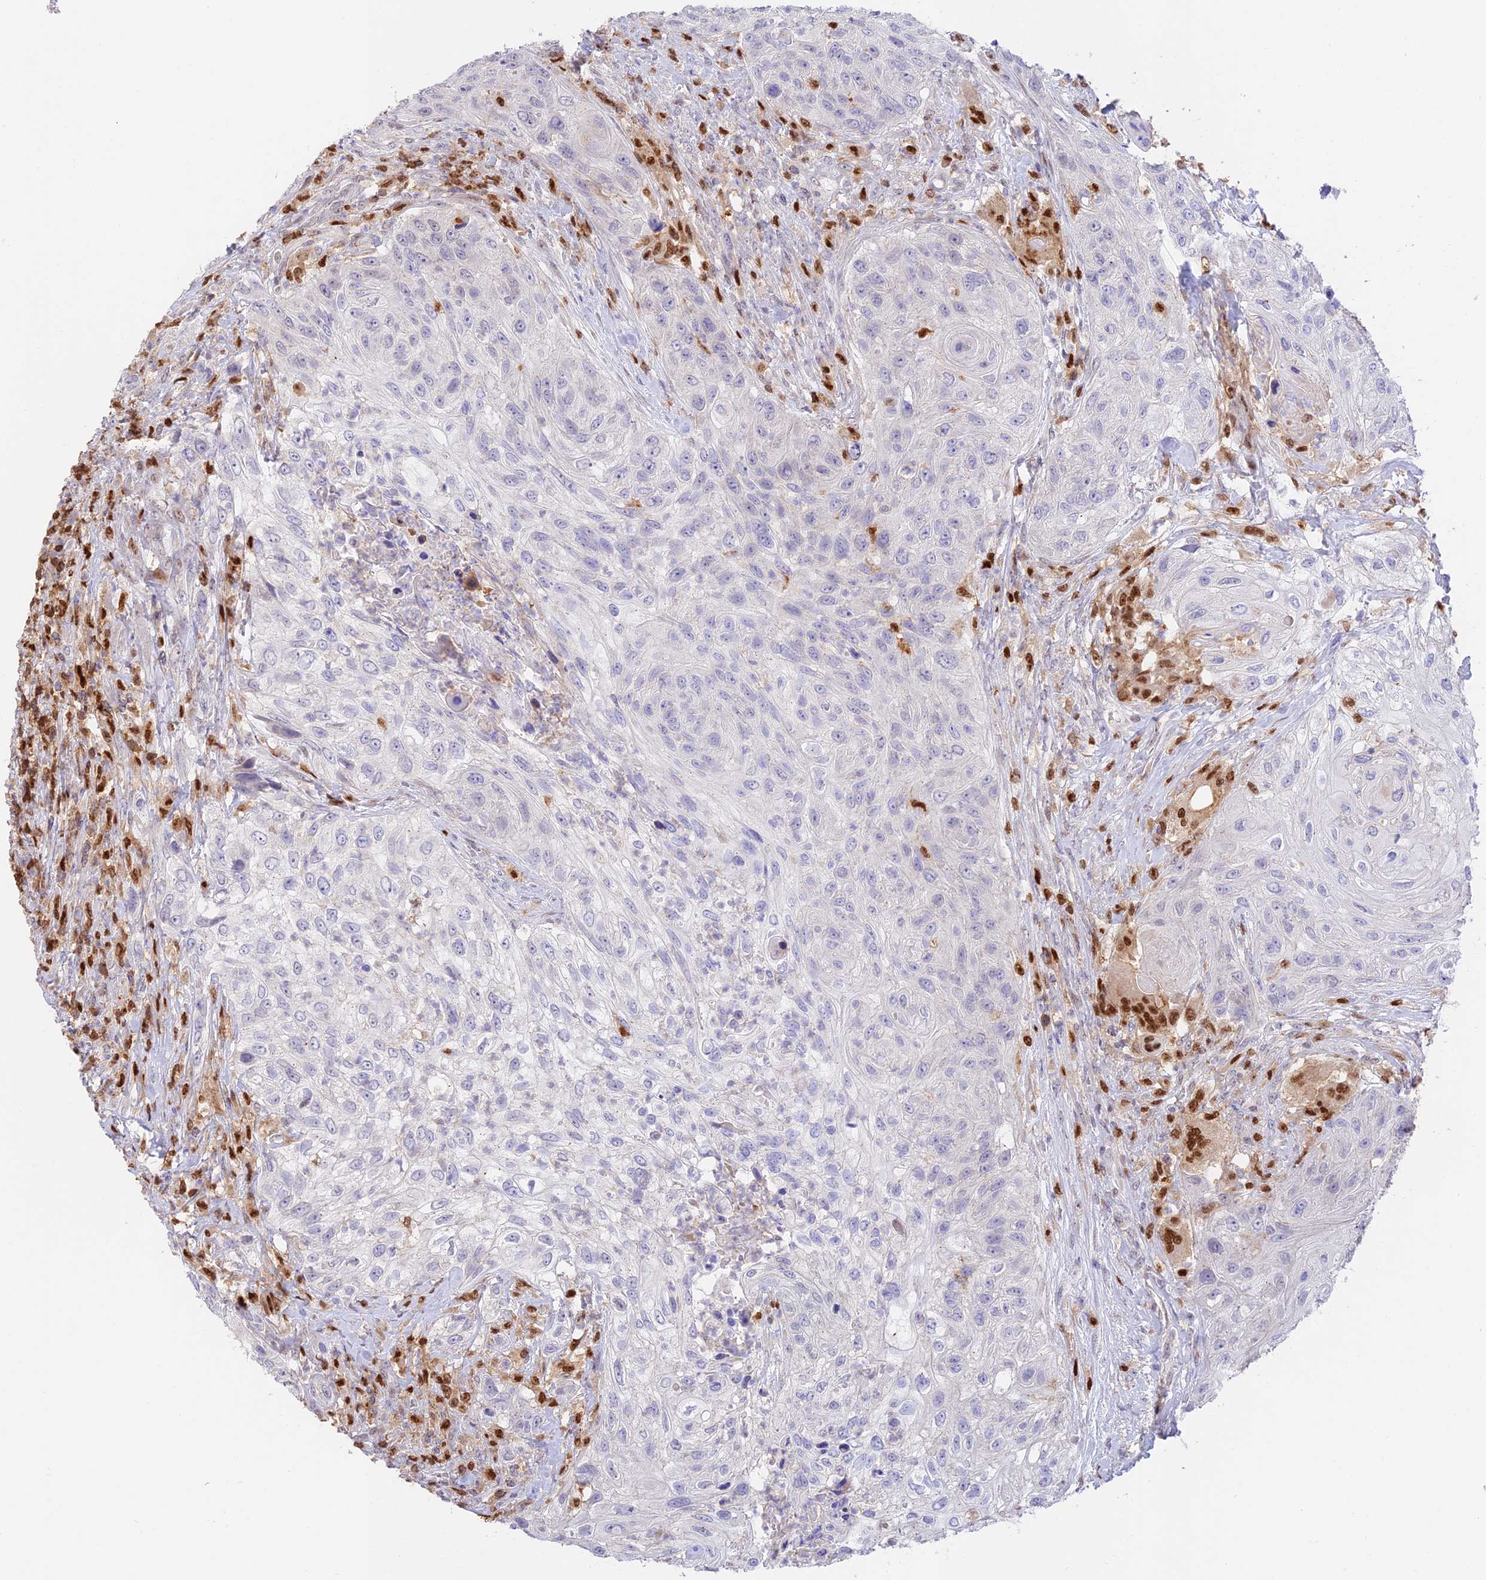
{"staining": {"intensity": "negative", "quantity": "none", "location": "none"}, "tissue": "urothelial cancer", "cell_type": "Tumor cells", "image_type": "cancer", "snomed": [{"axis": "morphology", "description": "Urothelial carcinoma, High grade"}, {"axis": "topography", "description": "Urinary bladder"}], "caption": "High magnification brightfield microscopy of urothelial cancer stained with DAB (3,3'-diaminobenzidine) (brown) and counterstained with hematoxylin (blue): tumor cells show no significant positivity.", "gene": "DENND1C", "patient": {"sex": "female", "age": 60}}